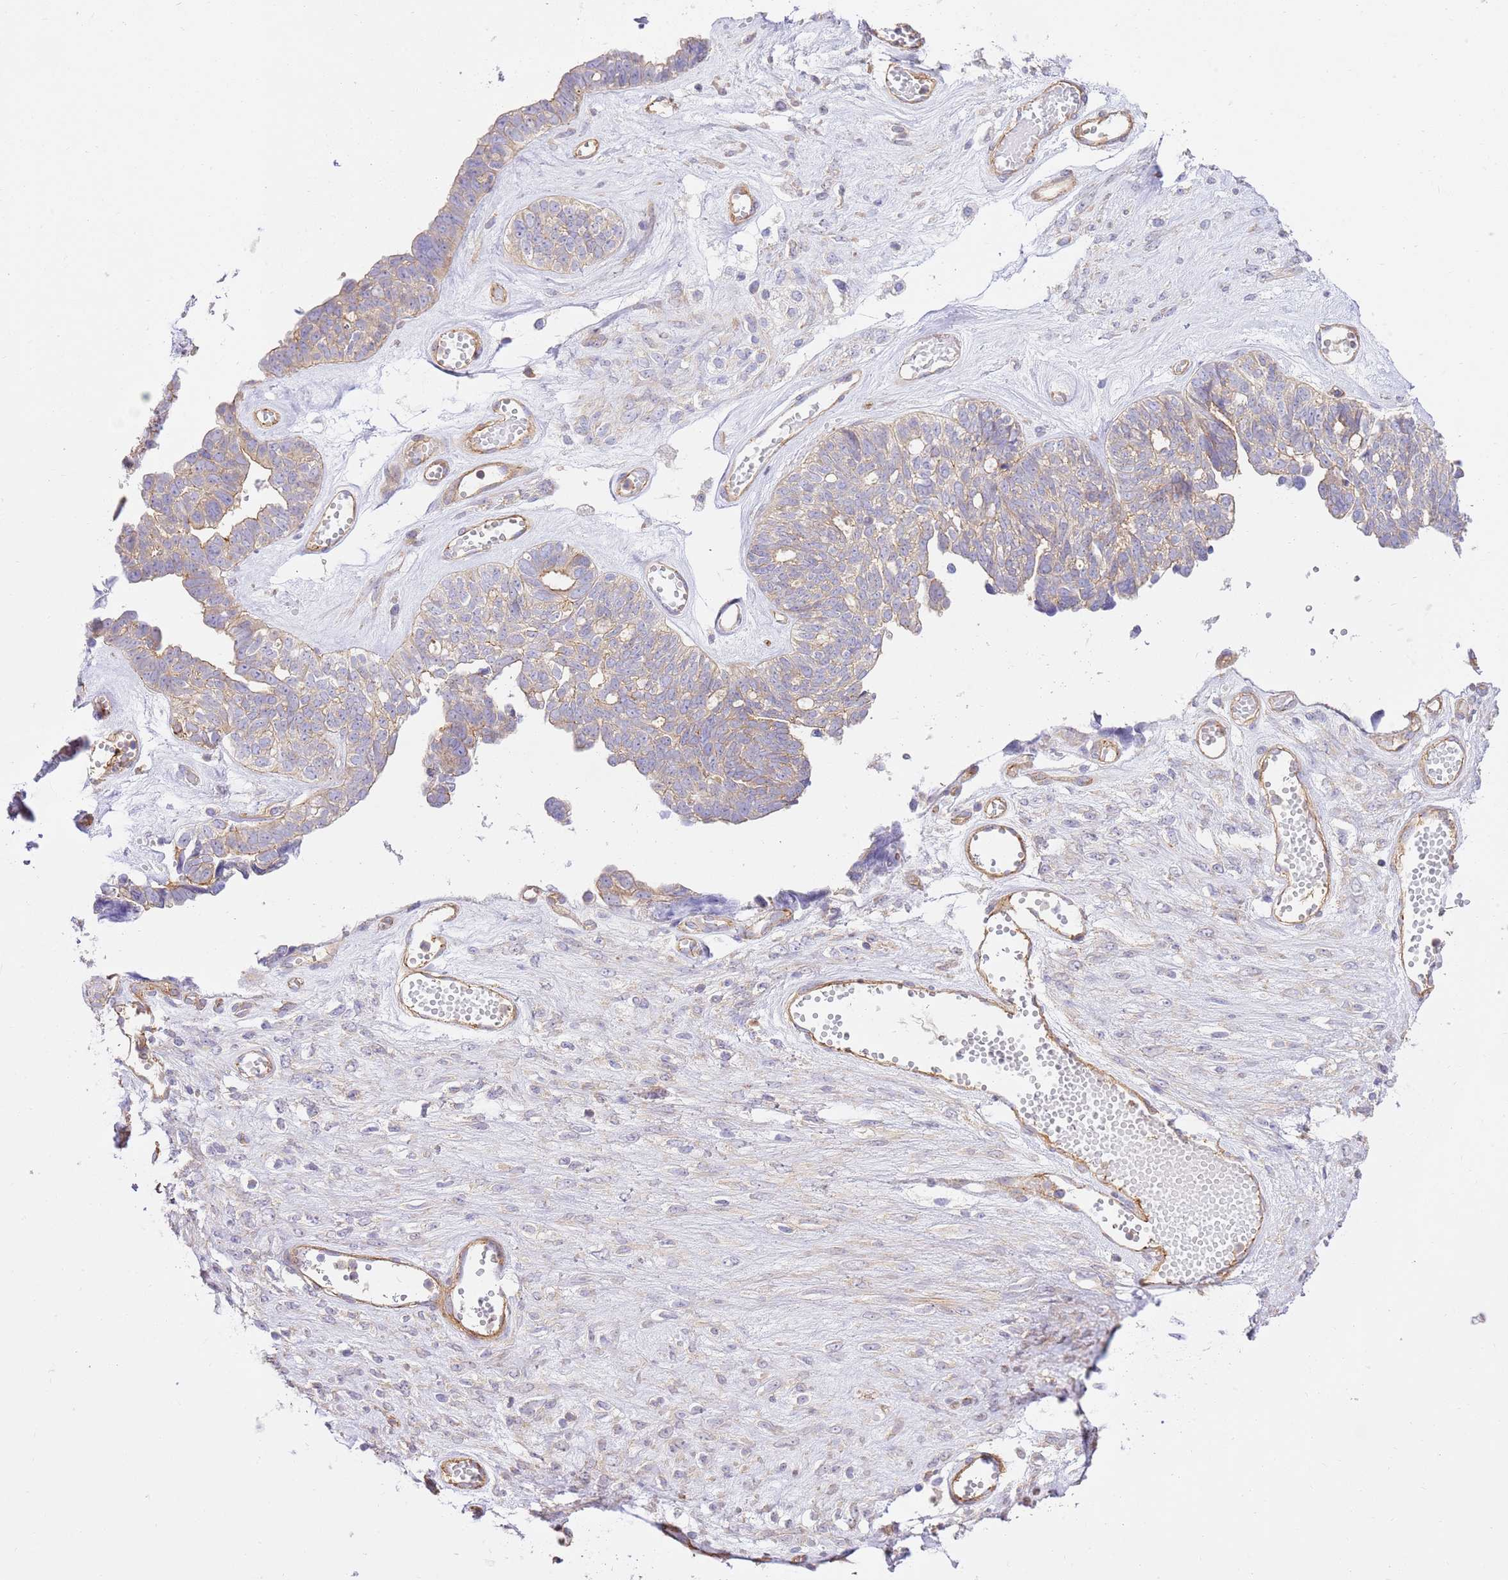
{"staining": {"intensity": "moderate", "quantity": "<25%", "location": "cytoplasmic/membranous"}, "tissue": "ovarian cancer", "cell_type": "Tumor cells", "image_type": "cancer", "snomed": [{"axis": "morphology", "description": "Cystadenocarcinoma, serous, NOS"}, {"axis": "topography", "description": "Ovary"}], "caption": "DAB immunohistochemical staining of human serous cystadenocarcinoma (ovarian) exhibits moderate cytoplasmic/membranous protein expression in about <25% of tumor cells.", "gene": "EFCAB8", "patient": {"sex": "female", "age": 79}}